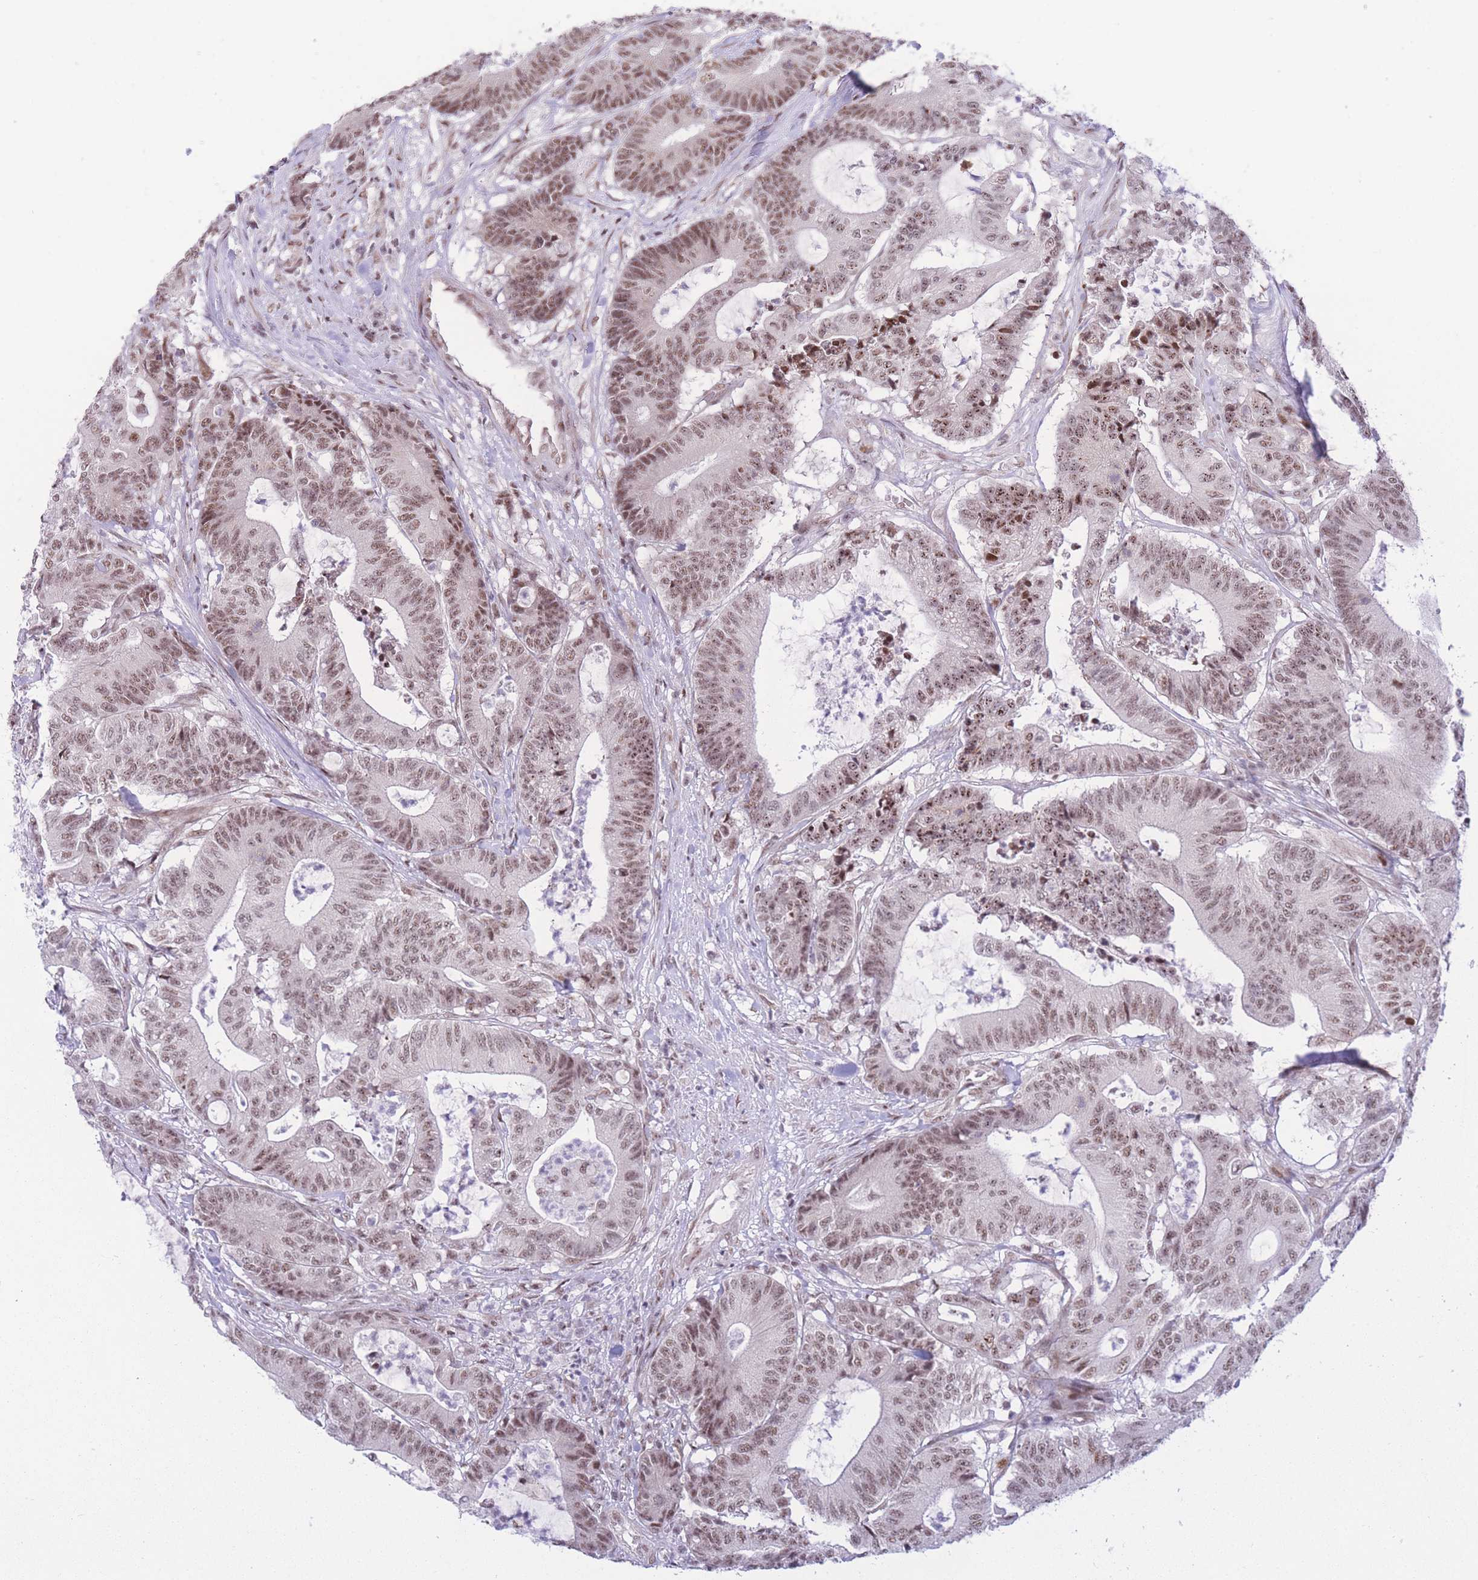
{"staining": {"intensity": "moderate", "quantity": ">75%", "location": "nuclear"}, "tissue": "colorectal cancer", "cell_type": "Tumor cells", "image_type": "cancer", "snomed": [{"axis": "morphology", "description": "Adenocarcinoma, NOS"}, {"axis": "topography", "description": "Colon"}], "caption": "DAB immunohistochemical staining of human colorectal cancer displays moderate nuclear protein staining in approximately >75% of tumor cells.", "gene": "PCIF1", "patient": {"sex": "female", "age": 84}}